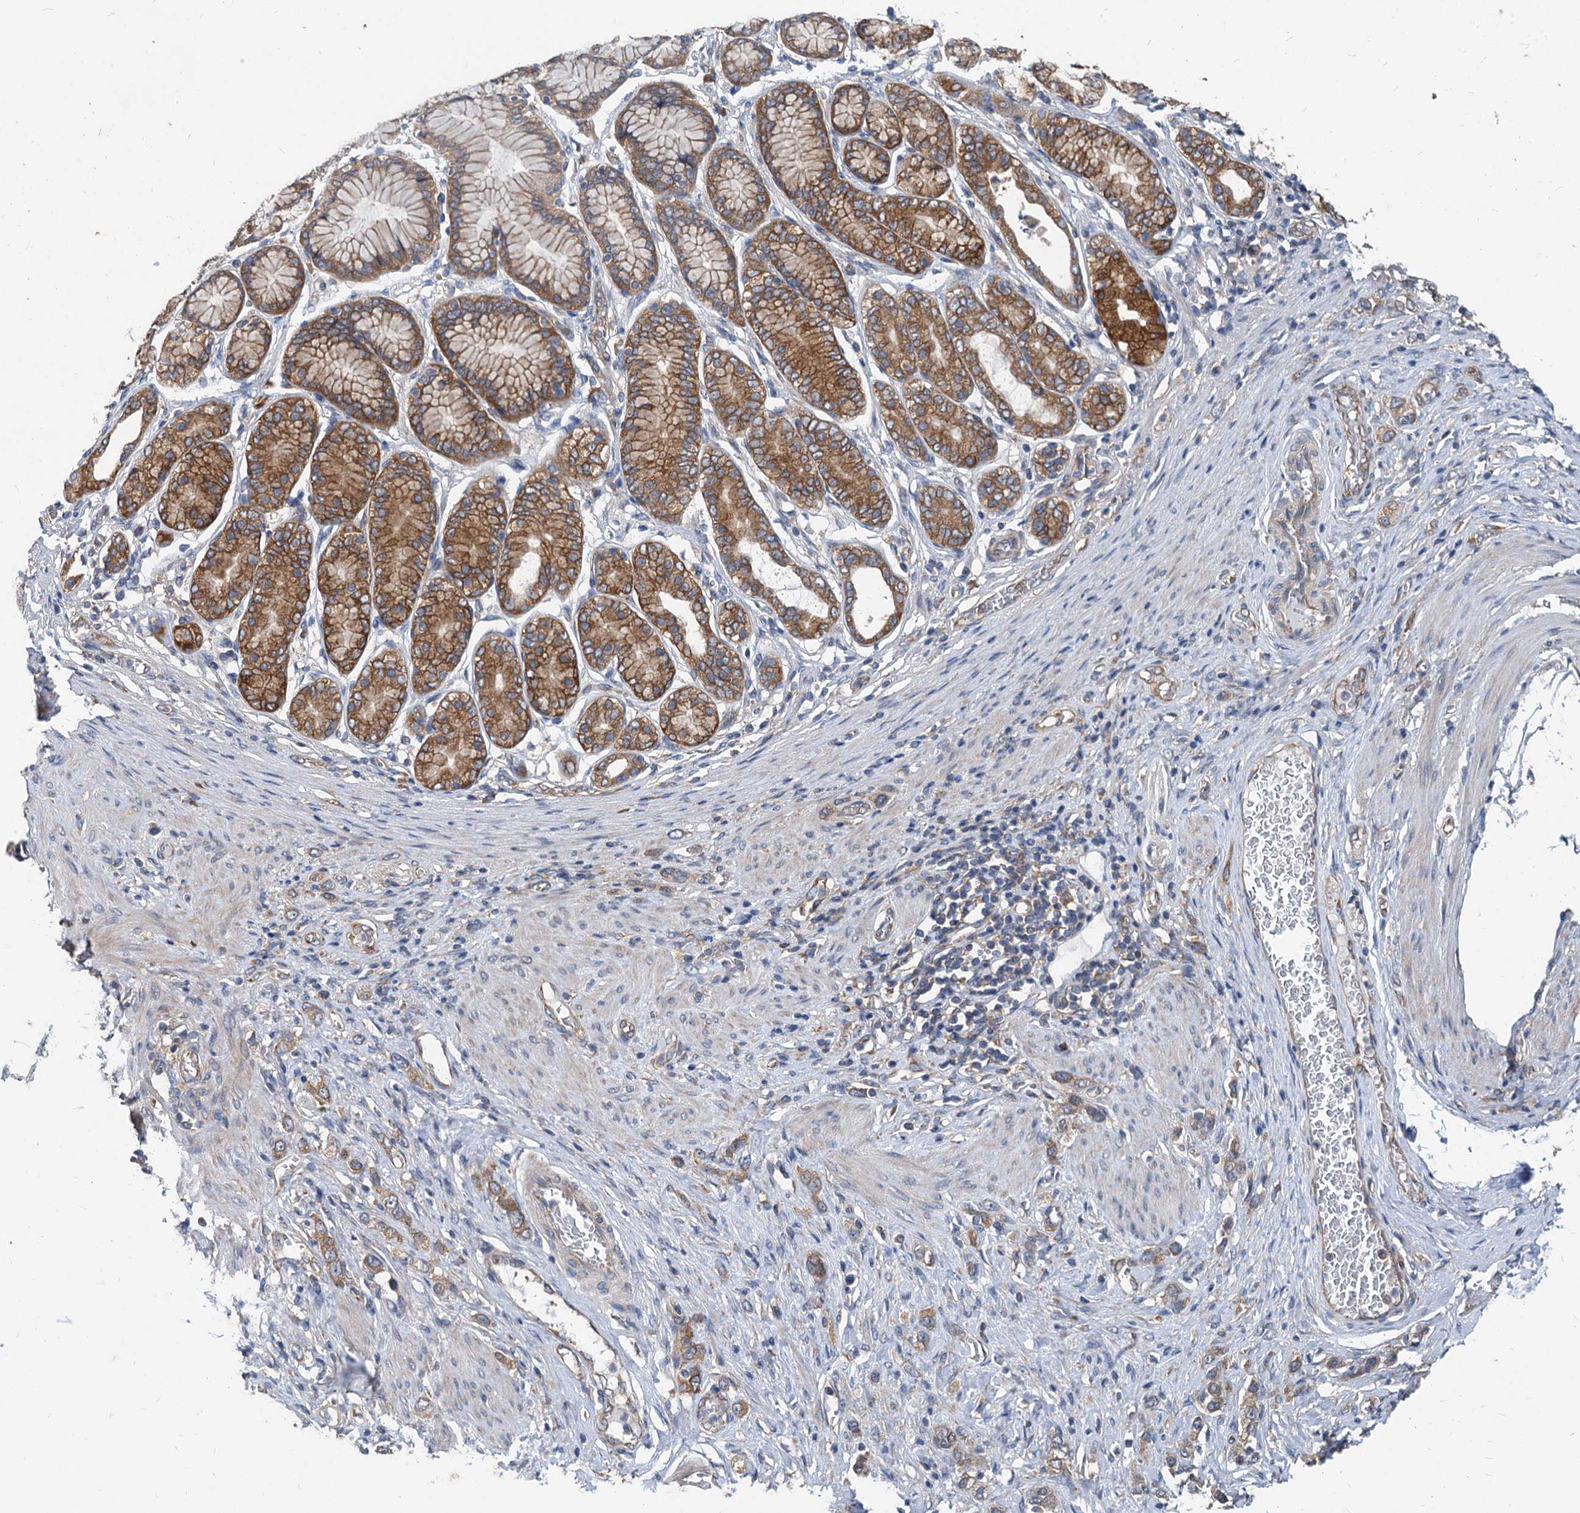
{"staining": {"intensity": "moderate", "quantity": ">75%", "location": "cytoplasmic/membranous"}, "tissue": "stomach cancer", "cell_type": "Tumor cells", "image_type": "cancer", "snomed": [{"axis": "morphology", "description": "Normal tissue, NOS"}, {"axis": "morphology", "description": "Adenocarcinoma, NOS"}, {"axis": "topography", "description": "Stomach, upper"}, {"axis": "topography", "description": "Stomach"}], "caption": "Immunohistochemical staining of human adenocarcinoma (stomach) shows medium levels of moderate cytoplasmic/membranous expression in about >75% of tumor cells. (IHC, brightfield microscopy, high magnification).", "gene": "EIF2B2", "patient": {"sex": "female", "age": 65}}